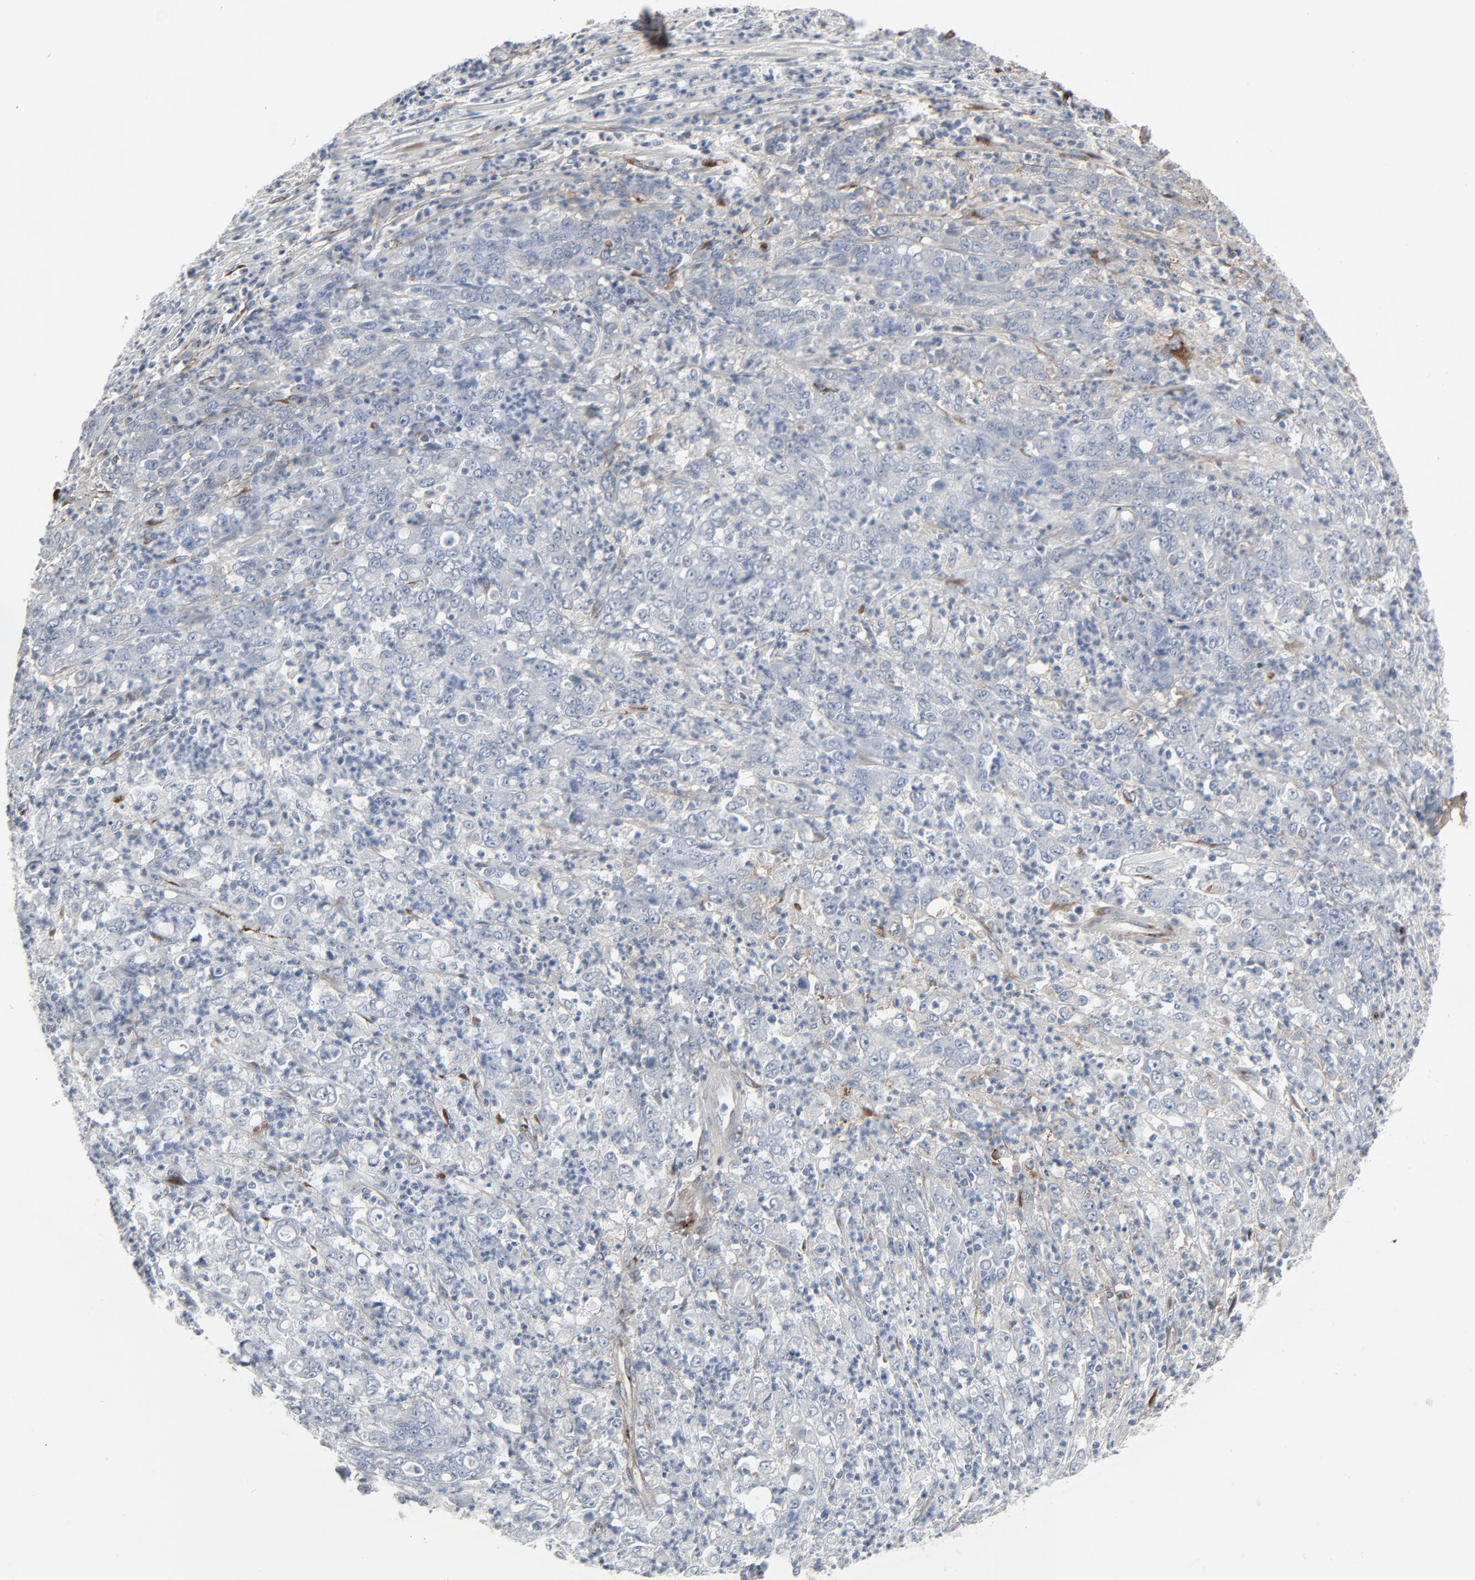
{"staining": {"intensity": "negative", "quantity": "none", "location": "none"}, "tissue": "stomach cancer", "cell_type": "Tumor cells", "image_type": "cancer", "snomed": [{"axis": "morphology", "description": "Adenocarcinoma, NOS"}, {"axis": "topography", "description": "Stomach, lower"}], "caption": "Immunohistochemistry (IHC) image of adenocarcinoma (stomach) stained for a protein (brown), which exhibits no staining in tumor cells.", "gene": "BGN", "patient": {"sex": "female", "age": 71}}